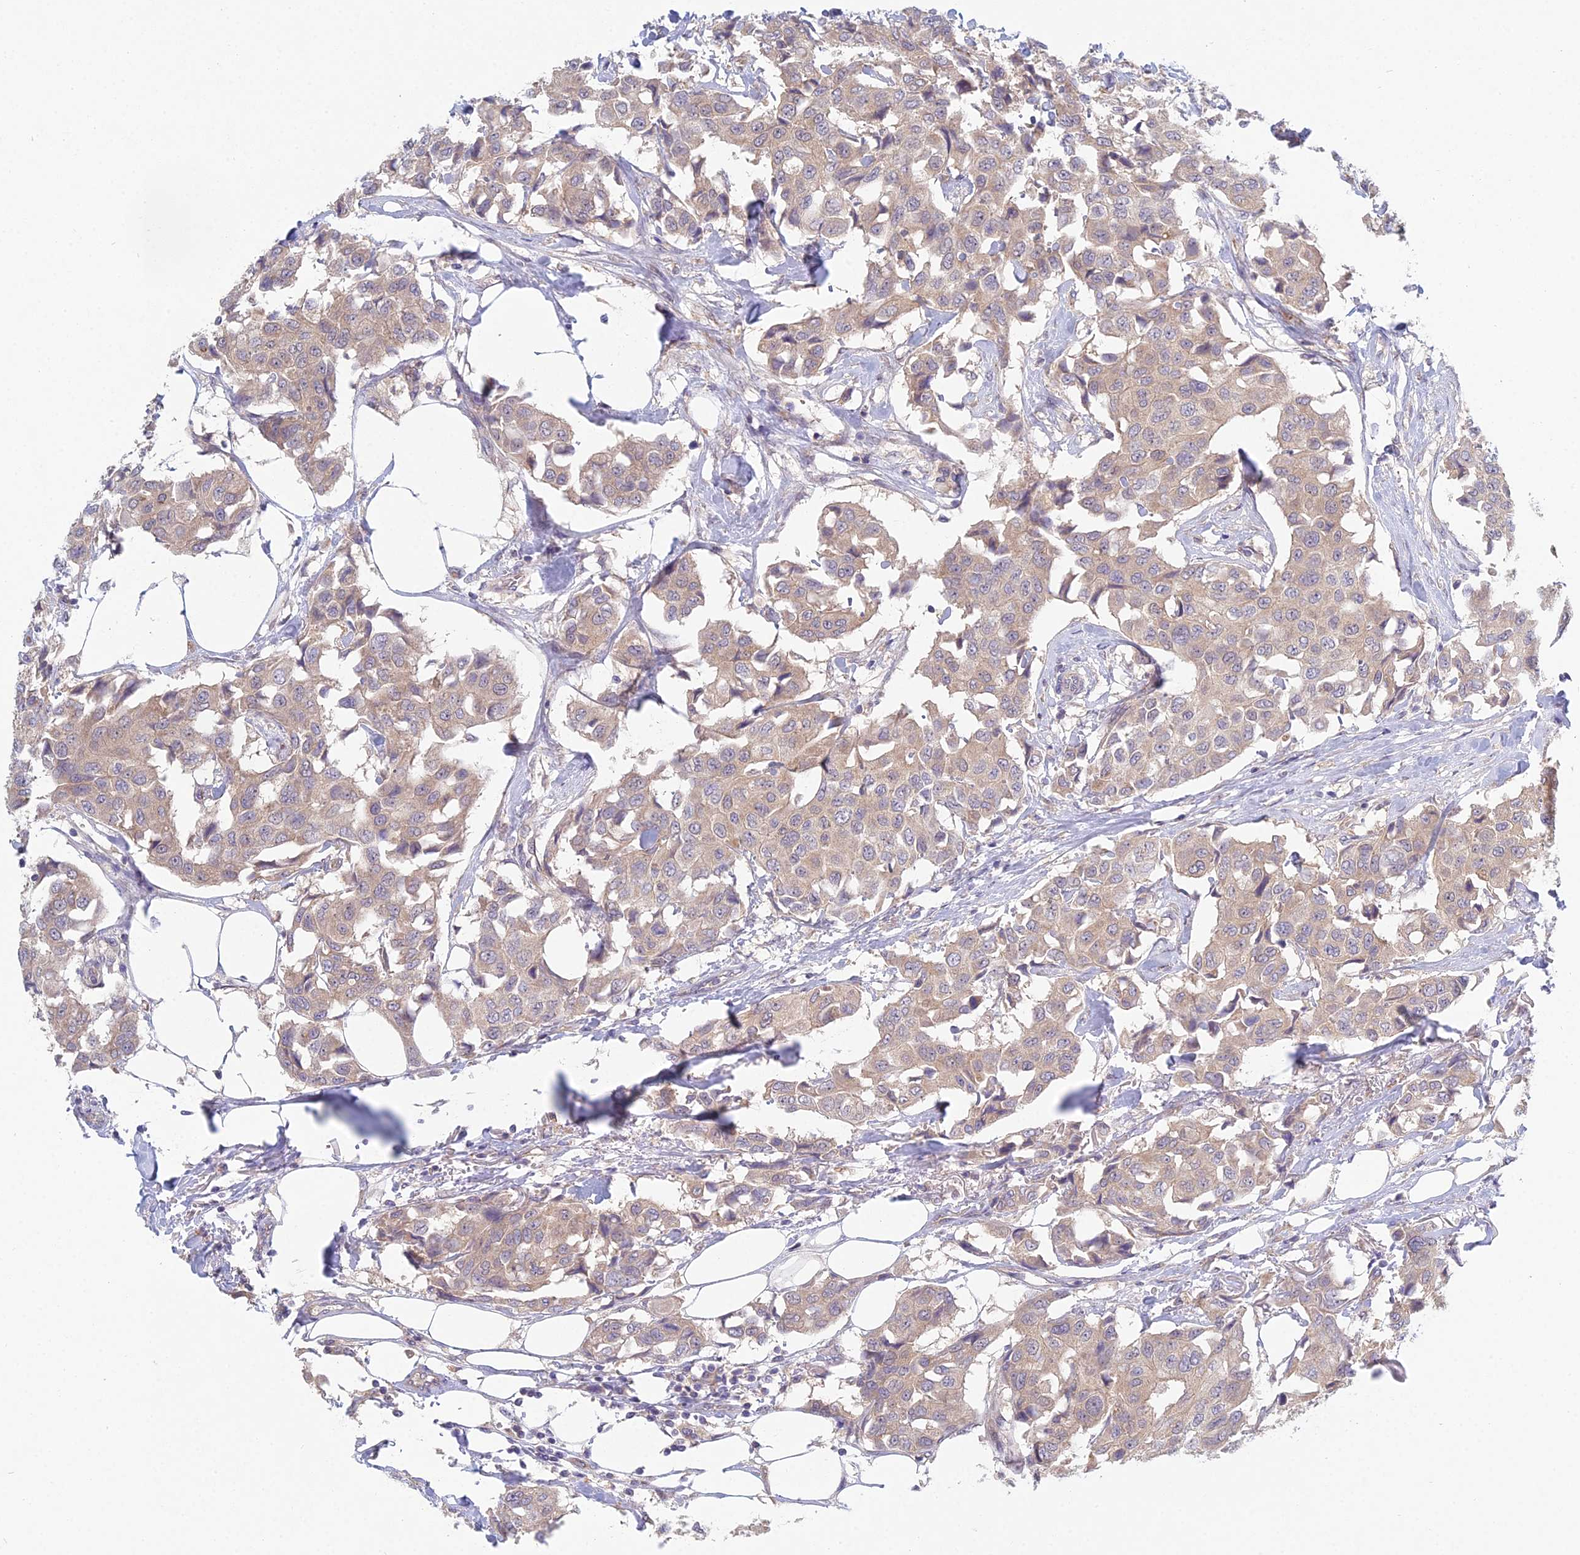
{"staining": {"intensity": "weak", "quantity": "<25%", "location": "cytoplasmic/membranous"}, "tissue": "breast cancer", "cell_type": "Tumor cells", "image_type": "cancer", "snomed": [{"axis": "morphology", "description": "Duct carcinoma"}, {"axis": "topography", "description": "Breast"}], "caption": "Intraductal carcinoma (breast) stained for a protein using immunohistochemistry displays no positivity tumor cells.", "gene": "METTL26", "patient": {"sex": "female", "age": 80}}